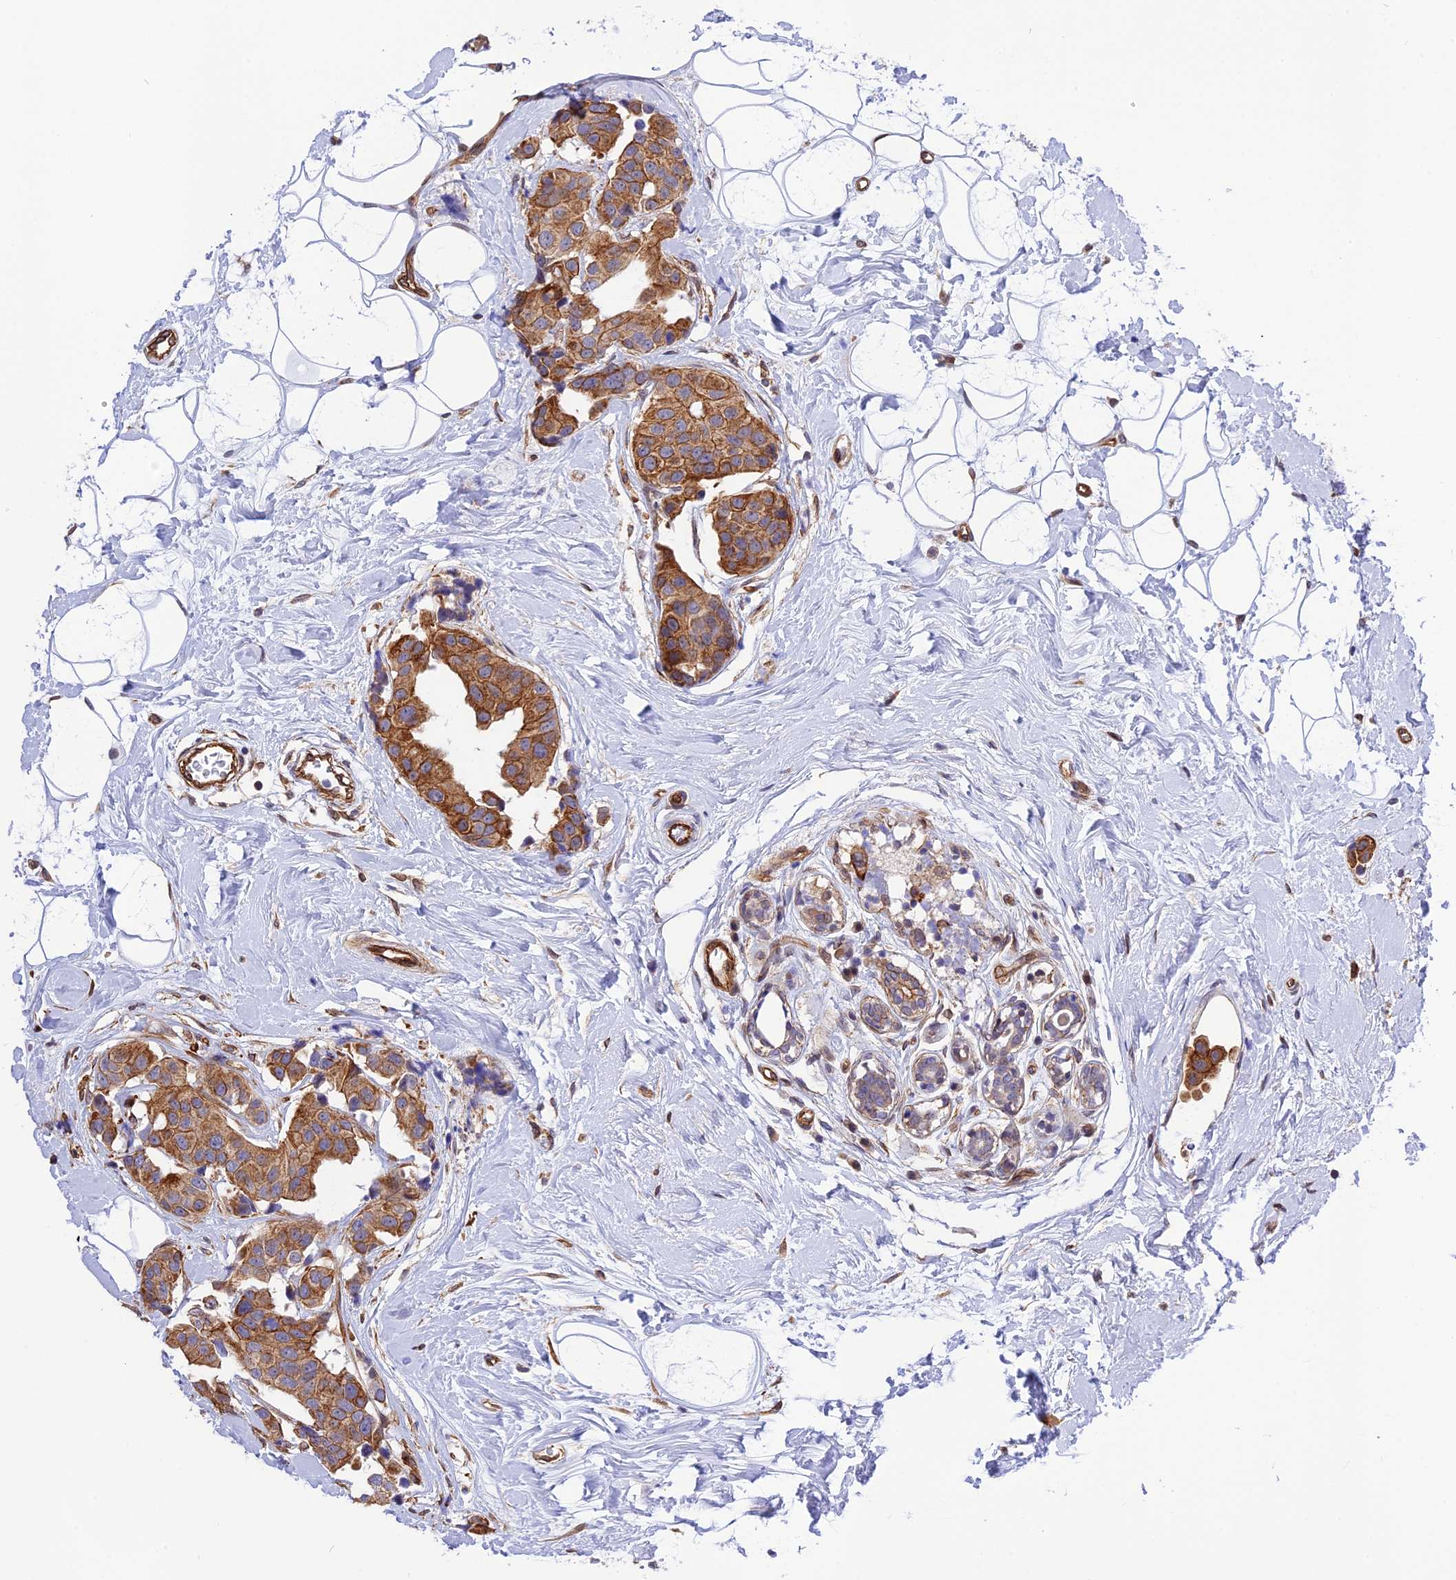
{"staining": {"intensity": "moderate", "quantity": ">75%", "location": "cytoplasmic/membranous"}, "tissue": "breast cancer", "cell_type": "Tumor cells", "image_type": "cancer", "snomed": [{"axis": "morphology", "description": "Normal tissue, NOS"}, {"axis": "morphology", "description": "Duct carcinoma"}, {"axis": "topography", "description": "Breast"}], "caption": "DAB immunohistochemical staining of breast infiltrating ductal carcinoma exhibits moderate cytoplasmic/membranous protein expression in about >75% of tumor cells.", "gene": "R3HDM4", "patient": {"sex": "female", "age": 39}}